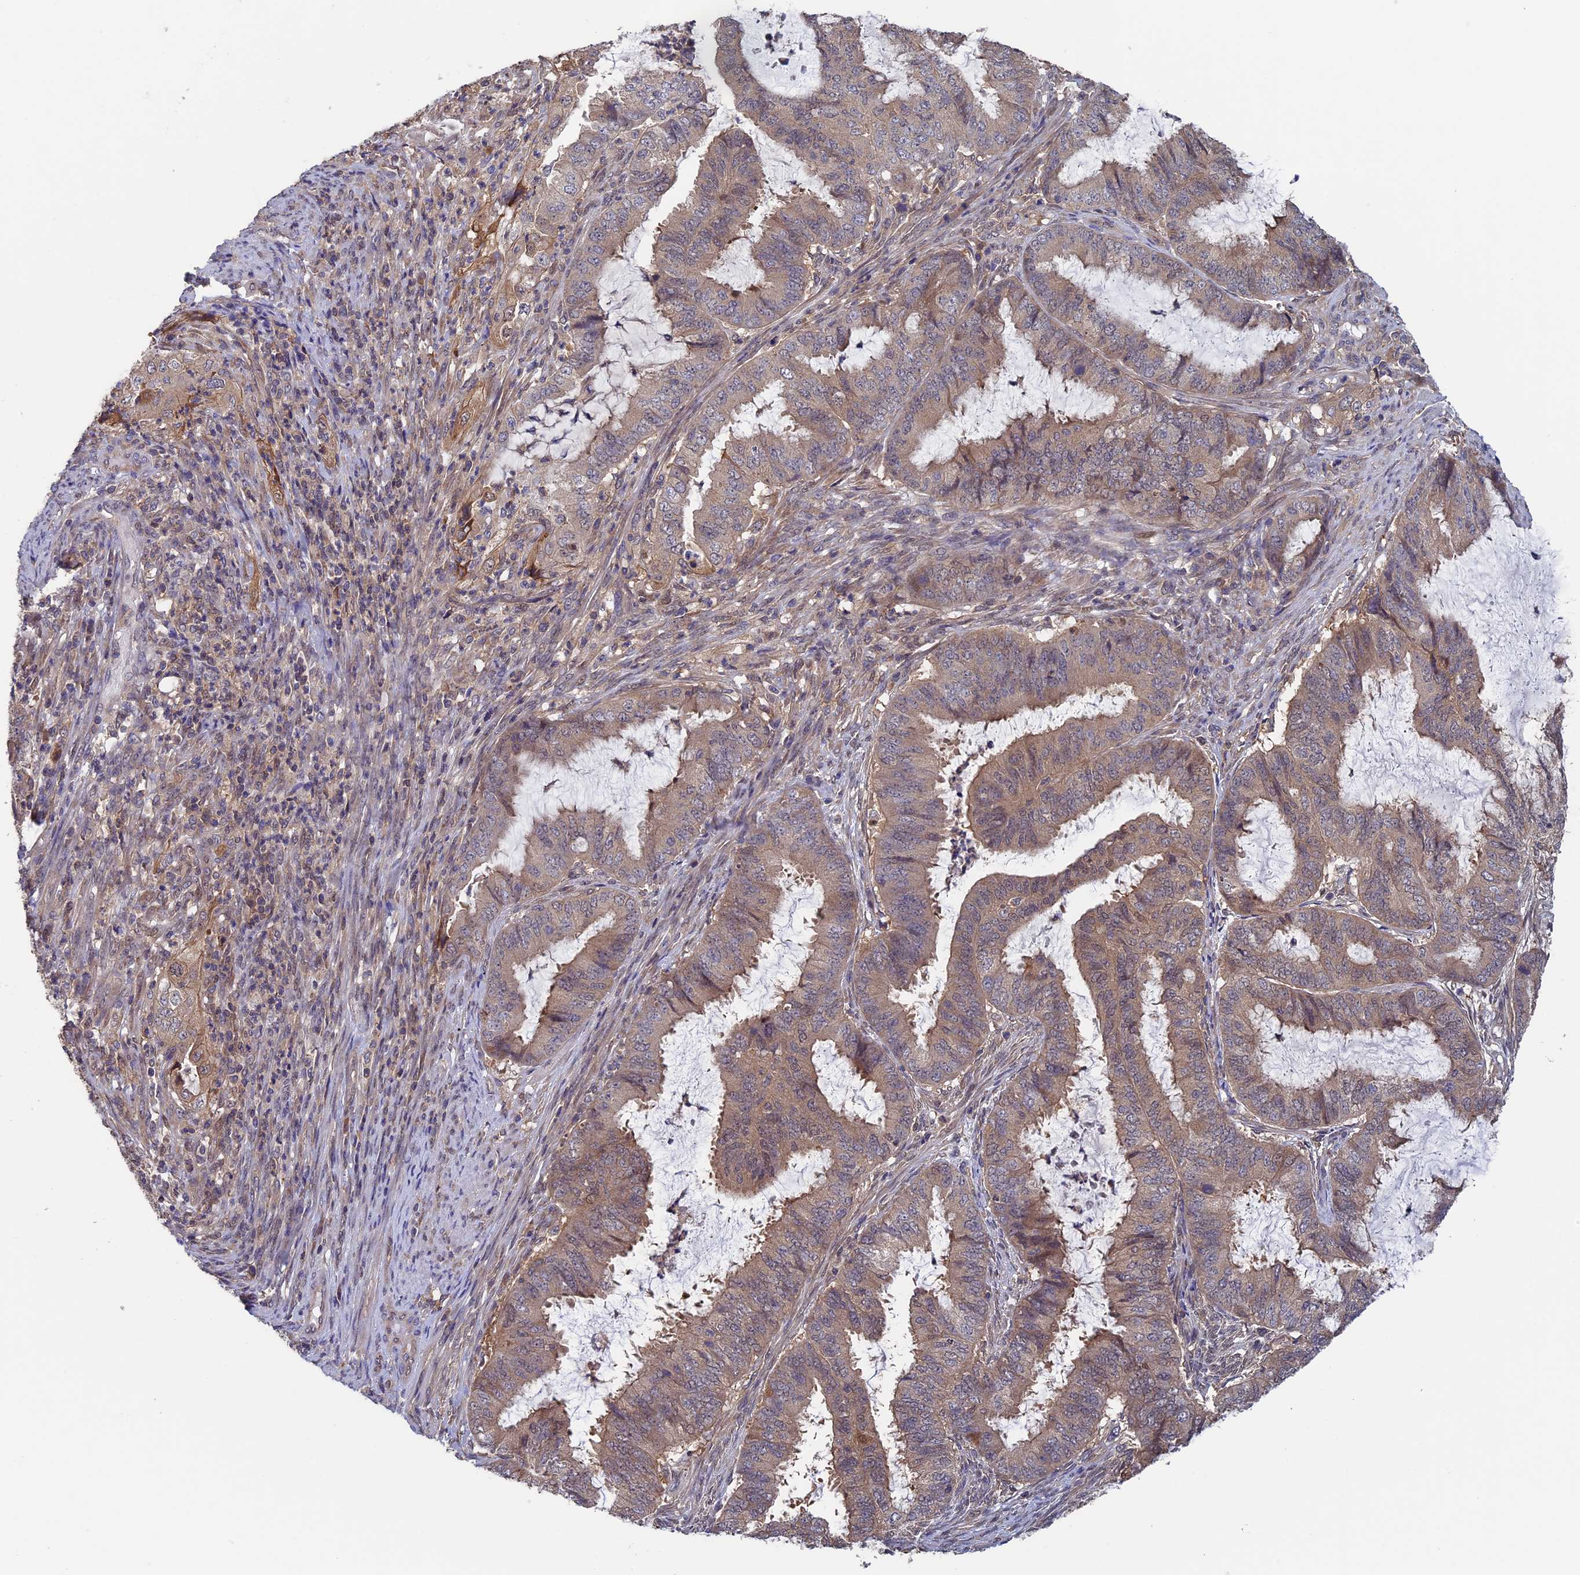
{"staining": {"intensity": "moderate", "quantity": ">75%", "location": "cytoplasmic/membranous"}, "tissue": "endometrial cancer", "cell_type": "Tumor cells", "image_type": "cancer", "snomed": [{"axis": "morphology", "description": "Adenocarcinoma, NOS"}, {"axis": "topography", "description": "Endometrium"}], "caption": "Endometrial adenocarcinoma tissue shows moderate cytoplasmic/membranous expression in about >75% of tumor cells", "gene": "LCMT1", "patient": {"sex": "female", "age": 51}}